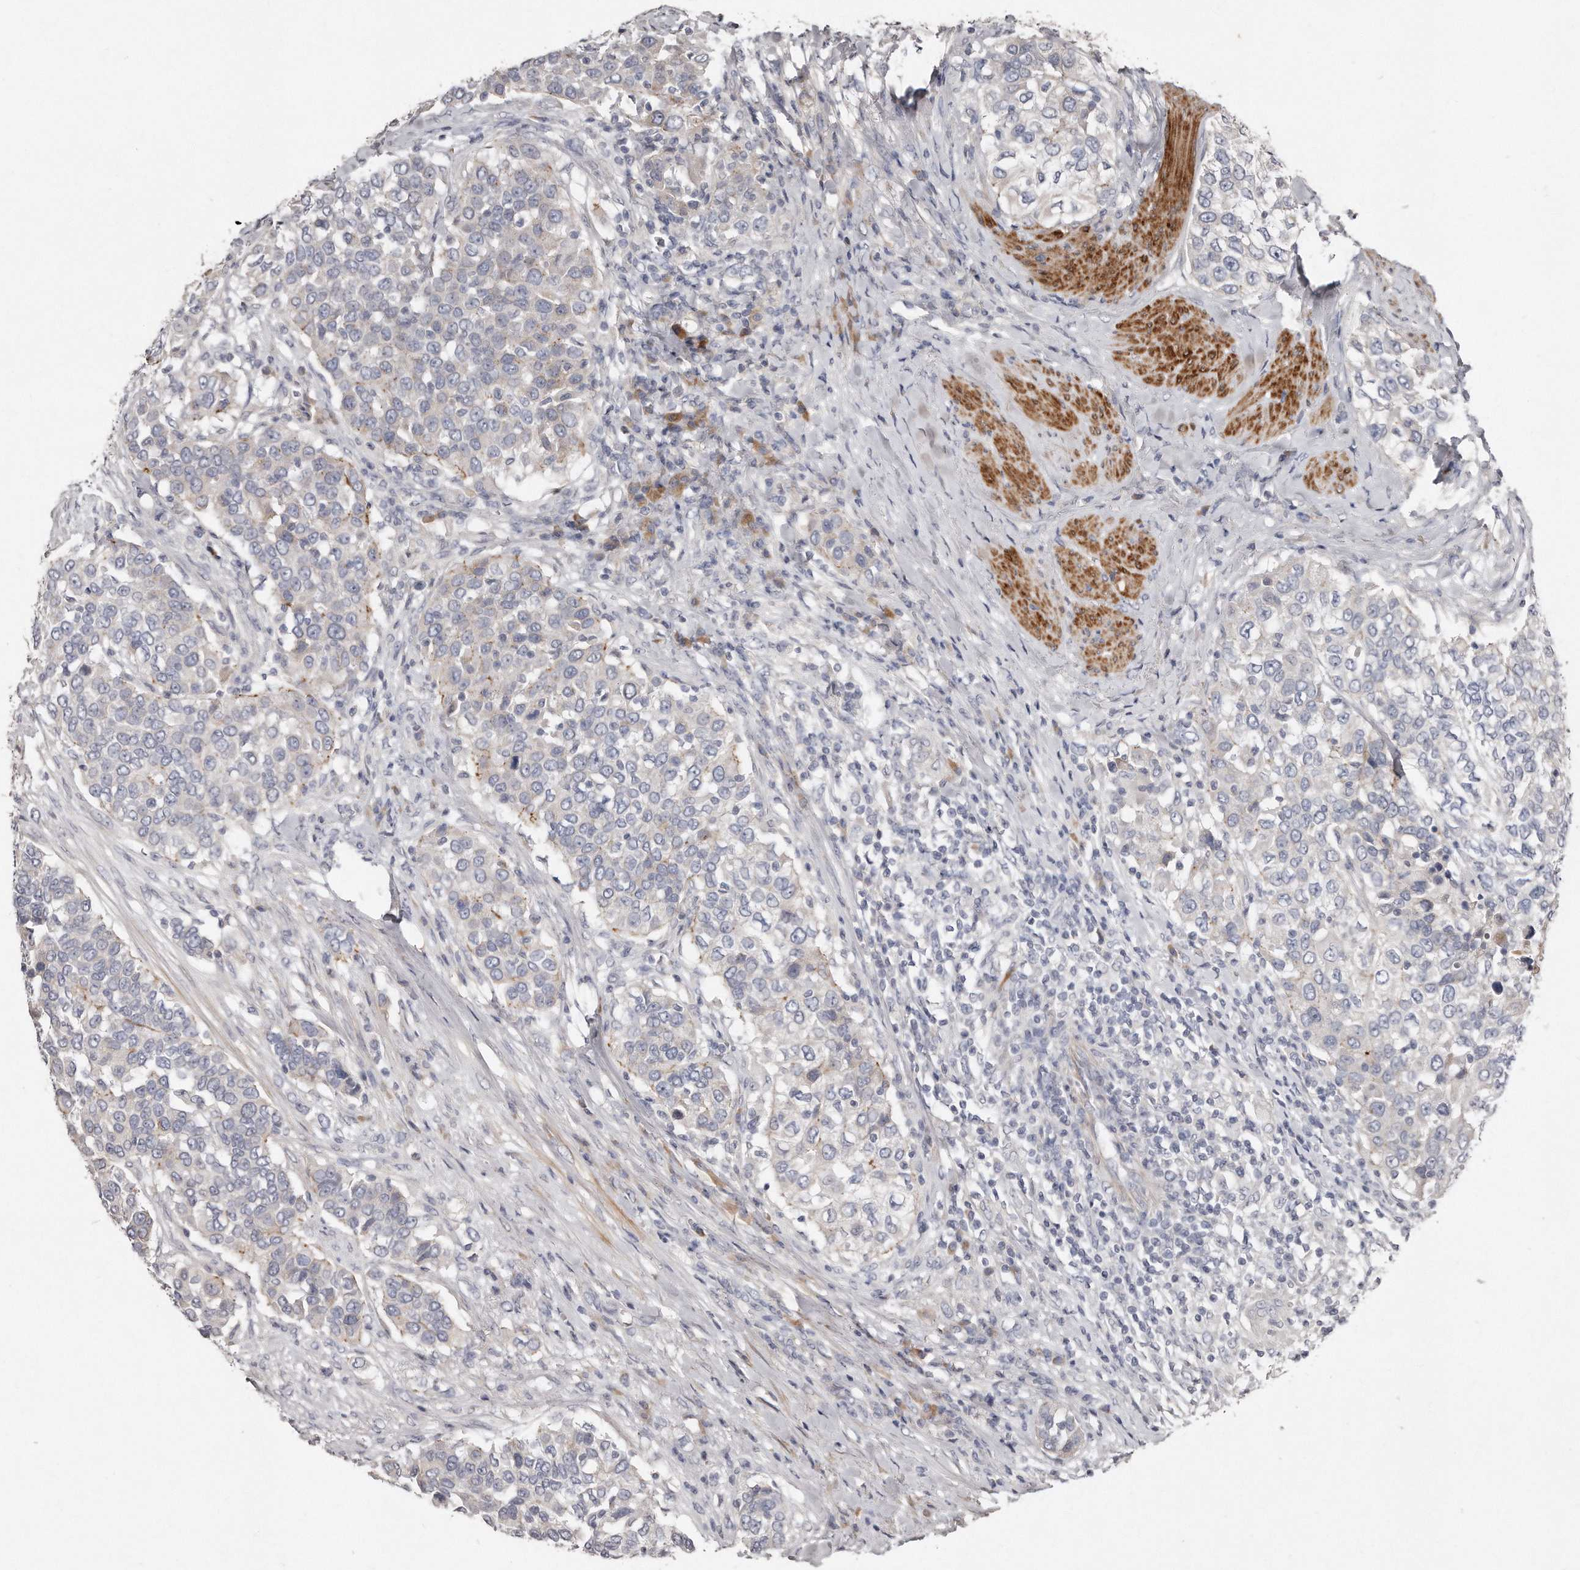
{"staining": {"intensity": "negative", "quantity": "none", "location": "none"}, "tissue": "urothelial cancer", "cell_type": "Tumor cells", "image_type": "cancer", "snomed": [{"axis": "morphology", "description": "Urothelial carcinoma, High grade"}, {"axis": "topography", "description": "Urinary bladder"}], "caption": "A micrograph of high-grade urothelial carcinoma stained for a protein demonstrates no brown staining in tumor cells.", "gene": "TECR", "patient": {"sex": "female", "age": 80}}